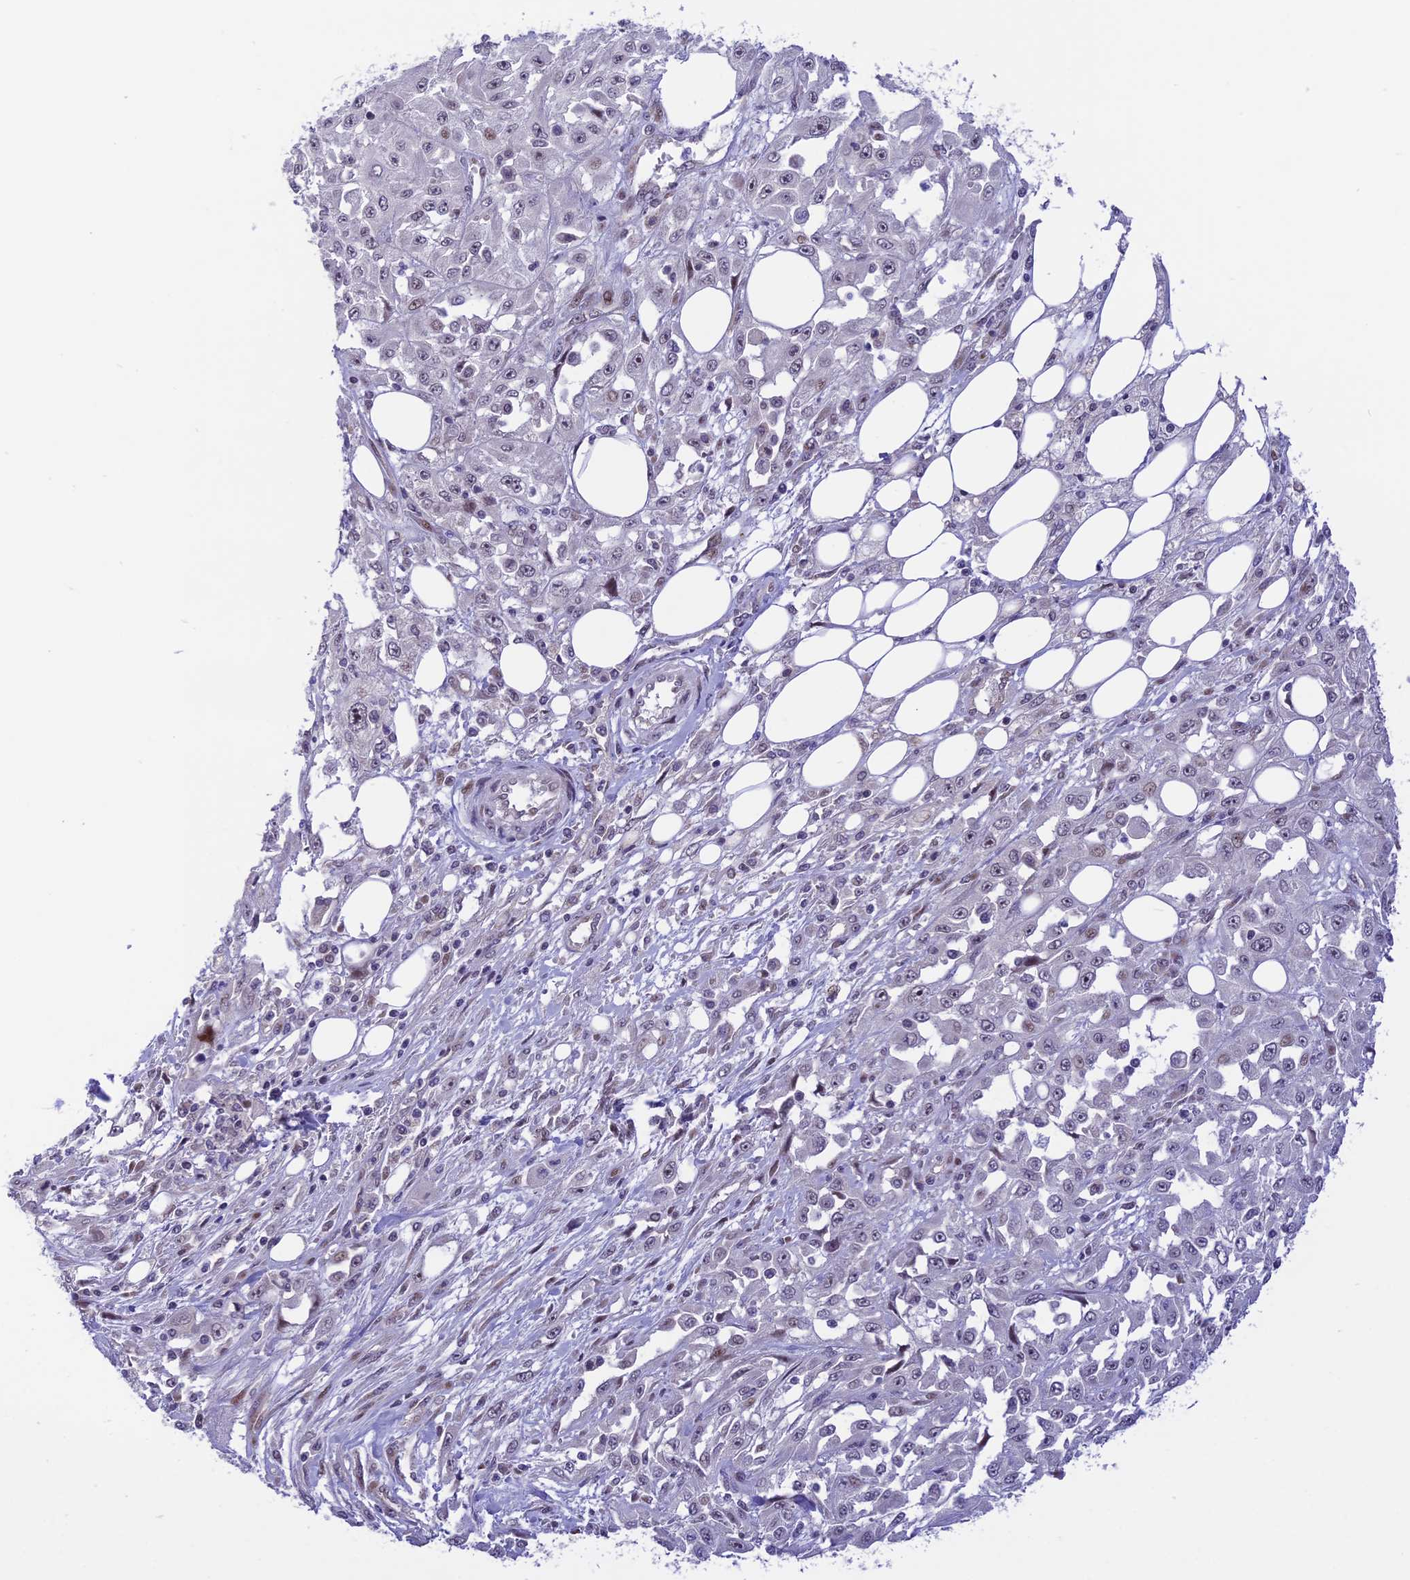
{"staining": {"intensity": "negative", "quantity": "none", "location": "none"}, "tissue": "skin cancer", "cell_type": "Tumor cells", "image_type": "cancer", "snomed": [{"axis": "morphology", "description": "Squamous cell carcinoma, NOS"}, {"axis": "morphology", "description": "Squamous cell carcinoma, metastatic, NOS"}, {"axis": "topography", "description": "Skin"}, {"axis": "topography", "description": "Lymph node"}], "caption": "Metastatic squamous cell carcinoma (skin) was stained to show a protein in brown. There is no significant staining in tumor cells.", "gene": "ZNF837", "patient": {"sex": "male", "age": 75}}